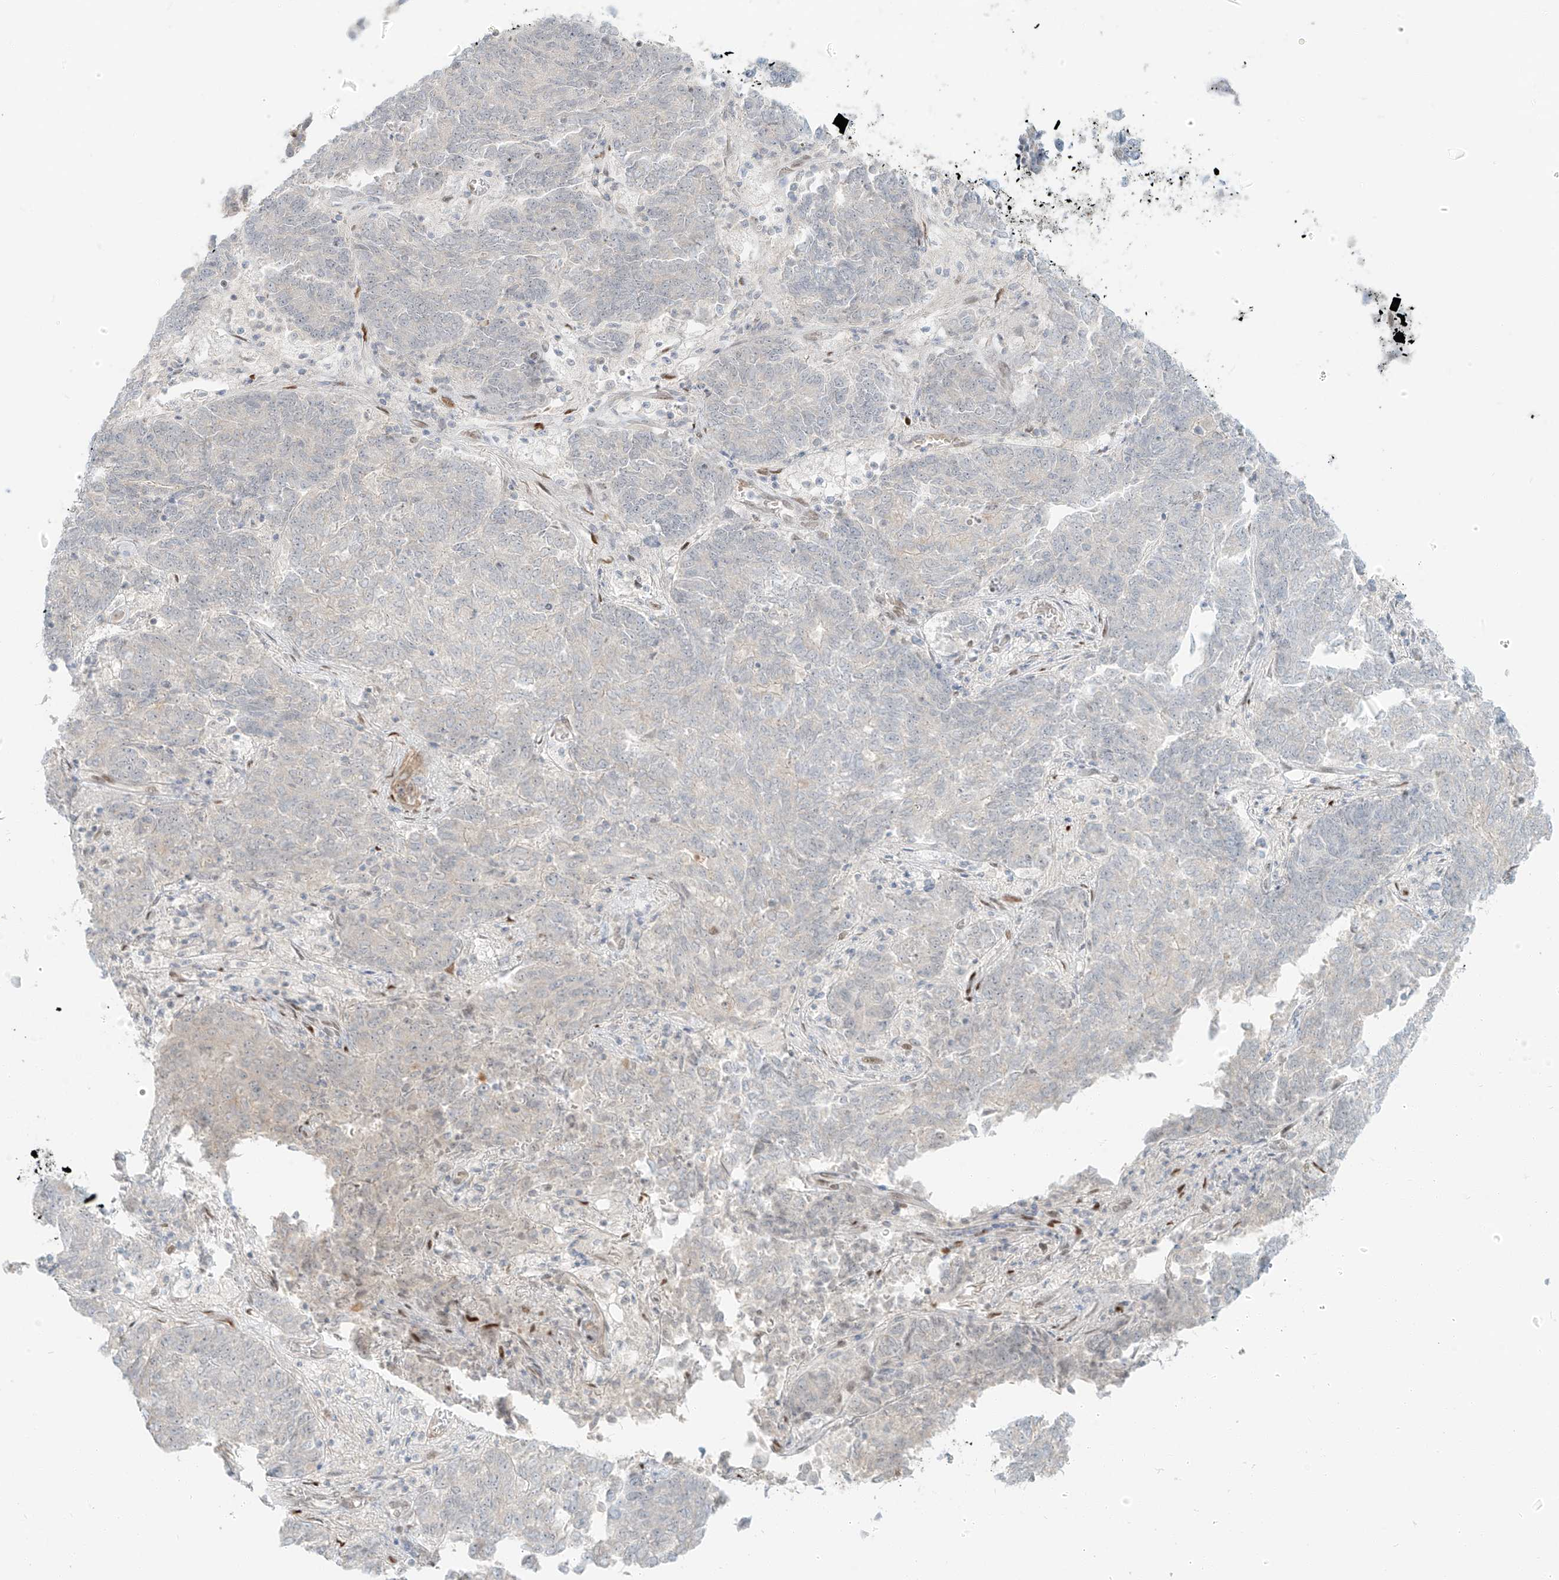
{"staining": {"intensity": "negative", "quantity": "none", "location": "none"}, "tissue": "endometrial cancer", "cell_type": "Tumor cells", "image_type": "cancer", "snomed": [{"axis": "morphology", "description": "Adenocarcinoma, NOS"}, {"axis": "topography", "description": "Endometrium"}], "caption": "Immunohistochemistry of human endometrial adenocarcinoma displays no positivity in tumor cells. The staining was performed using DAB to visualize the protein expression in brown, while the nuclei were stained in blue with hematoxylin (Magnification: 20x).", "gene": "ZNF774", "patient": {"sex": "female", "age": 80}}